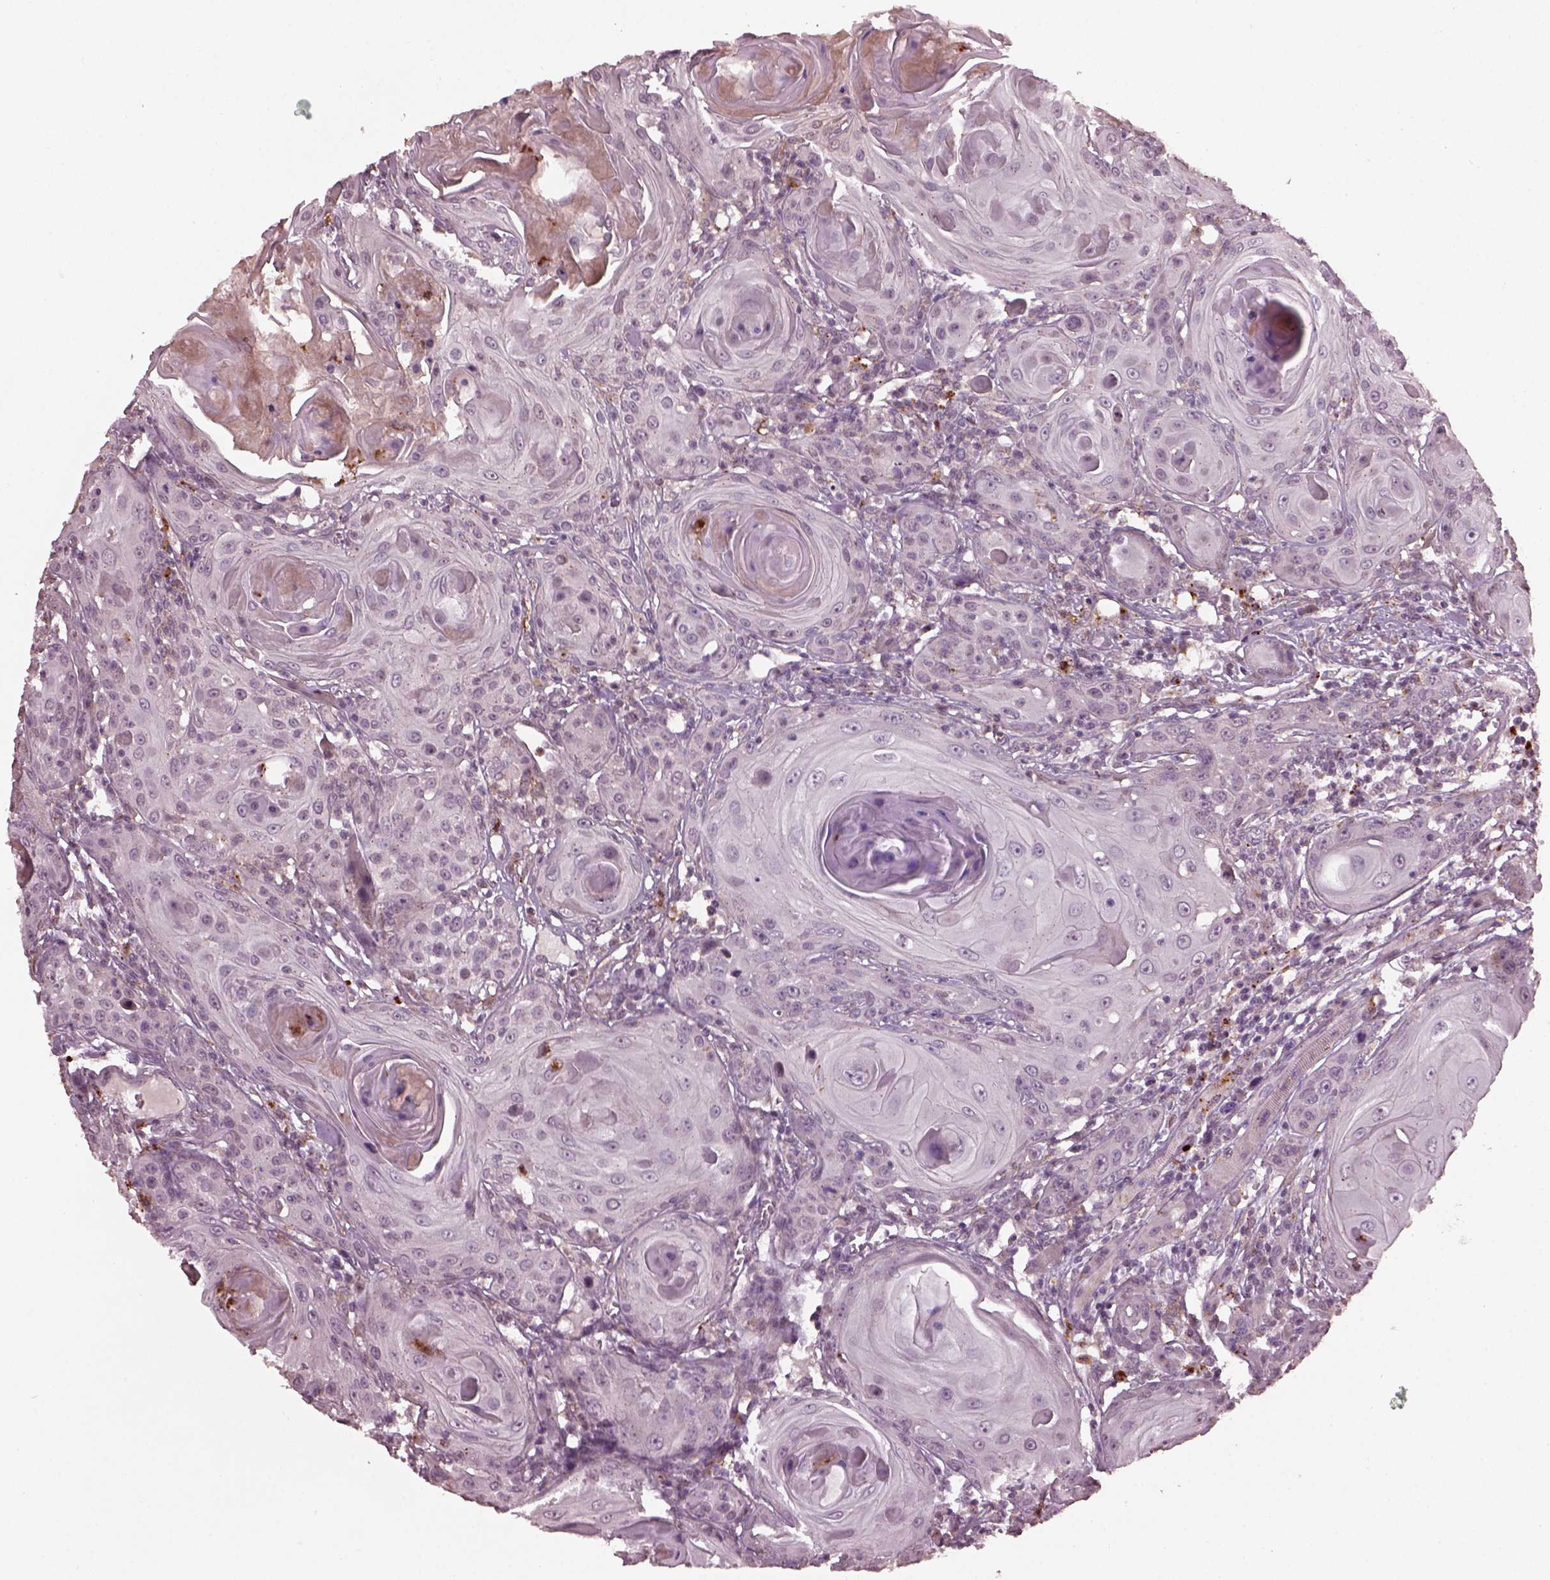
{"staining": {"intensity": "negative", "quantity": "none", "location": "none"}, "tissue": "head and neck cancer", "cell_type": "Tumor cells", "image_type": "cancer", "snomed": [{"axis": "morphology", "description": "Squamous cell carcinoma, NOS"}, {"axis": "topography", "description": "Head-Neck"}], "caption": "A high-resolution histopathology image shows immunohistochemistry (IHC) staining of head and neck squamous cell carcinoma, which displays no significant staining in tumor cells.", "gene": "RUFY3", "patient": {"sex": "female", "age": 80}}